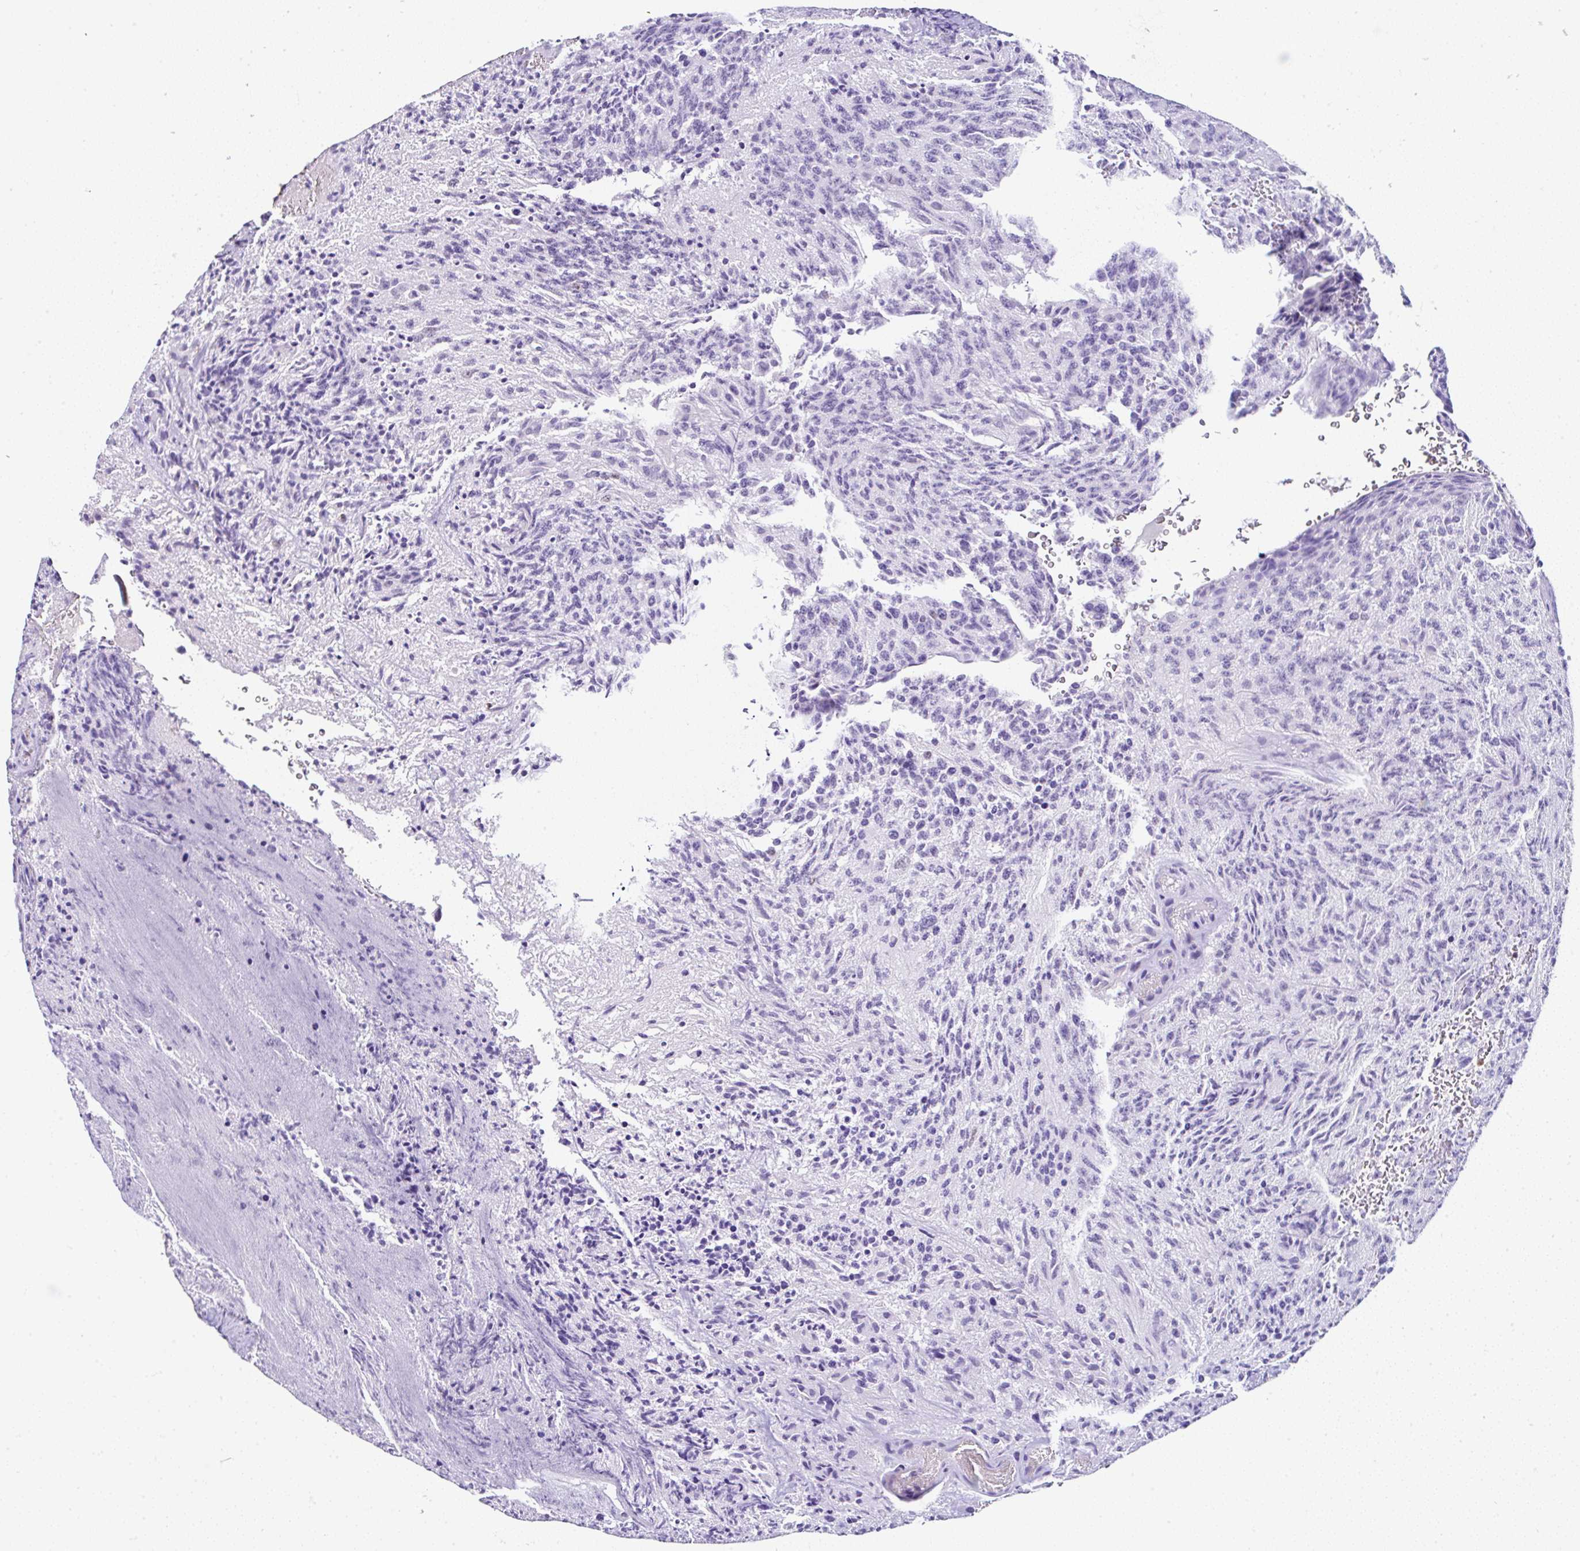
{"staining": {"intensity": "moderate", "quantity": "<25%", "location": "nuclear"}, "tissue": "glioma", "cell_type": "Tumor cells", "image_type": "cancer", "snomed": [{"axis": "morphology", "description": "Glioma, malignant, High grade"}, {"axis": "topography", "description": "Brain"}], "caption": "Malignant high-grade glioma stained with a protein marker reveals moderate staining in tumor cells.", "gene": "PTPN2", "patient": {"sex": "male", "age": 36}}